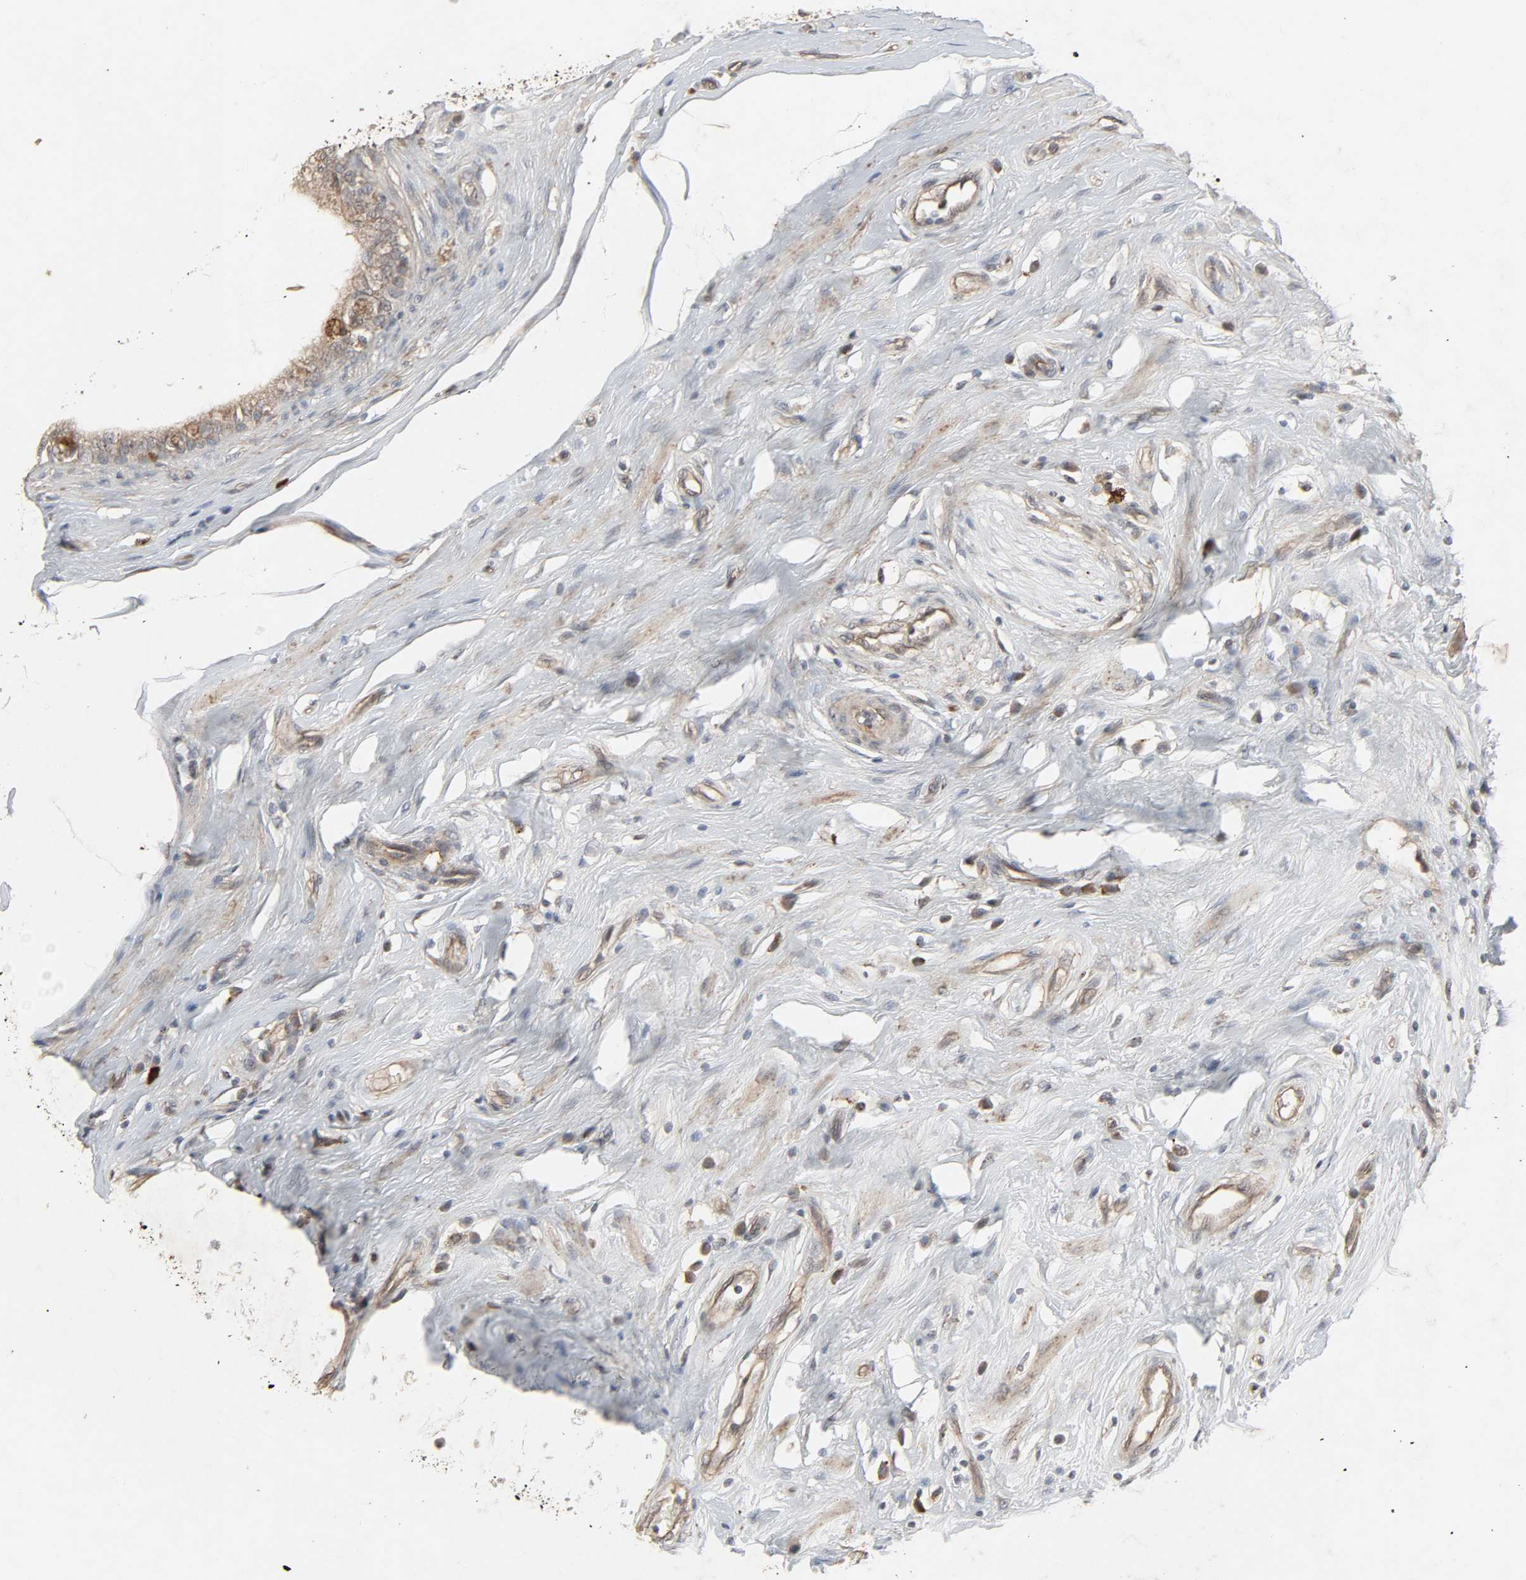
{"staining": {"intensity": "weak", "quantity": "25%-75%", "location": "cytoplasmic/membranous"}, "tissue": "epididymis", "cell_type": "Glandular cells", "image_type": "normal", "snomed": [{"axis": "morphology", "description": "Normal tissue, NOS"}, {"axis": "morphology", "description": "Inflammation, NOS"}, {"axis": "topography", "description": "Epididymis"}], "caption": "A histopathology image of human epididymis stained for a protein shows weak cytoplasmic/membranous brown staining in glandular cells.", "gene": "ADCY4", "patient": {"sex": "male", "age": 84}}